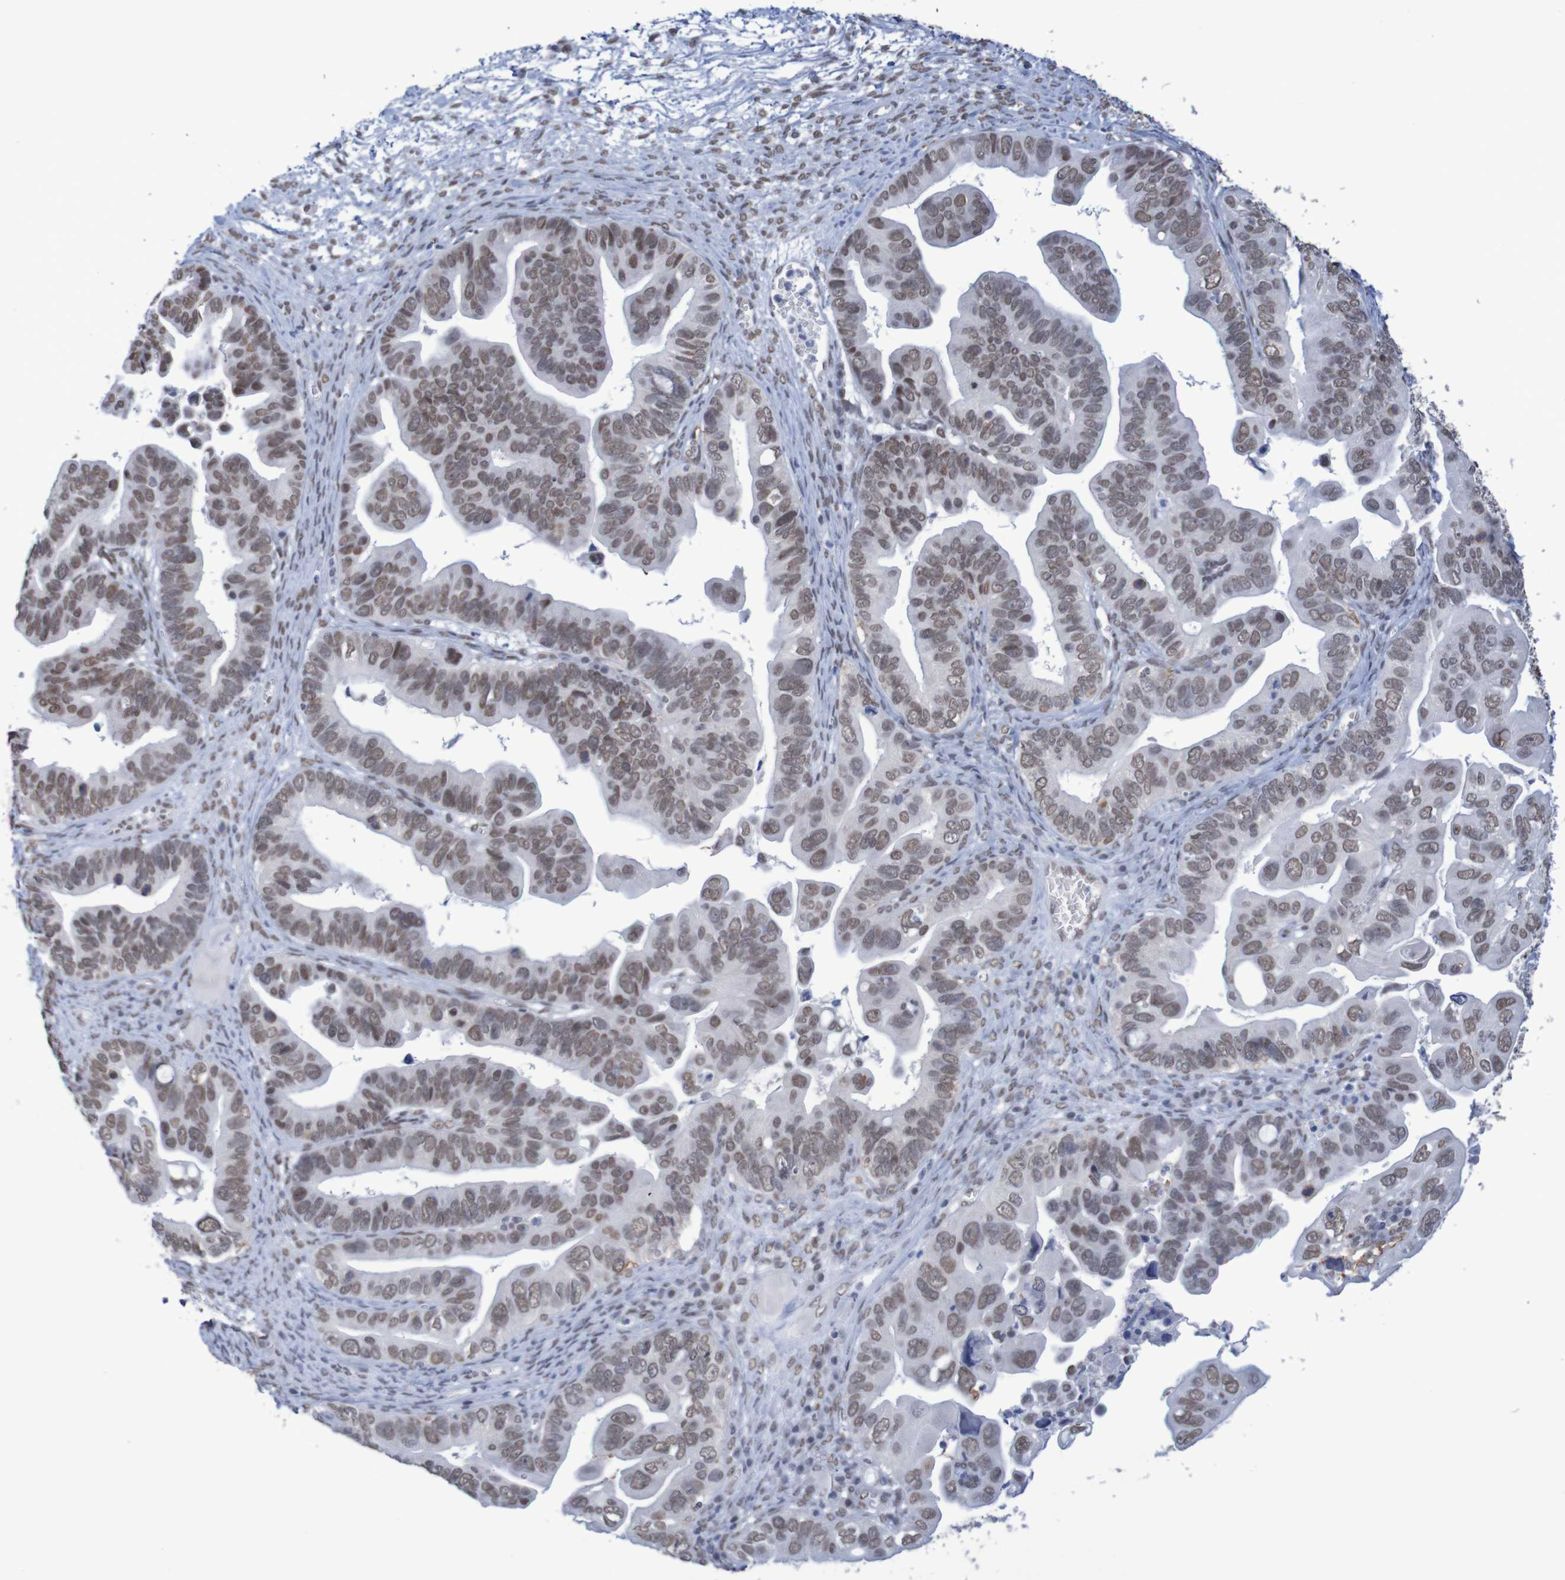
{"staining": {"intensity": "moderate", "quantity": ">75%", "location": "nuclear"}, "tissue": "ovarian cancer", "cell_type": "Tumor cells", "image_type": "cancer", "snomed": [{"axis": "morphology", "description": "Cystadenocarcinoma, serous, NOS"}, {"axis": "topography", "description": "Ovary"}], "caption": "A photomicrograph showing moderate nuclear expression in about >75% of tumor cells in ovarian cancer (serous cystadenocarcinoma), as visualized by brown immunohistochemical staining.", "gene": "MRTFB", "patient": {"sex": "female", "age": 56}}